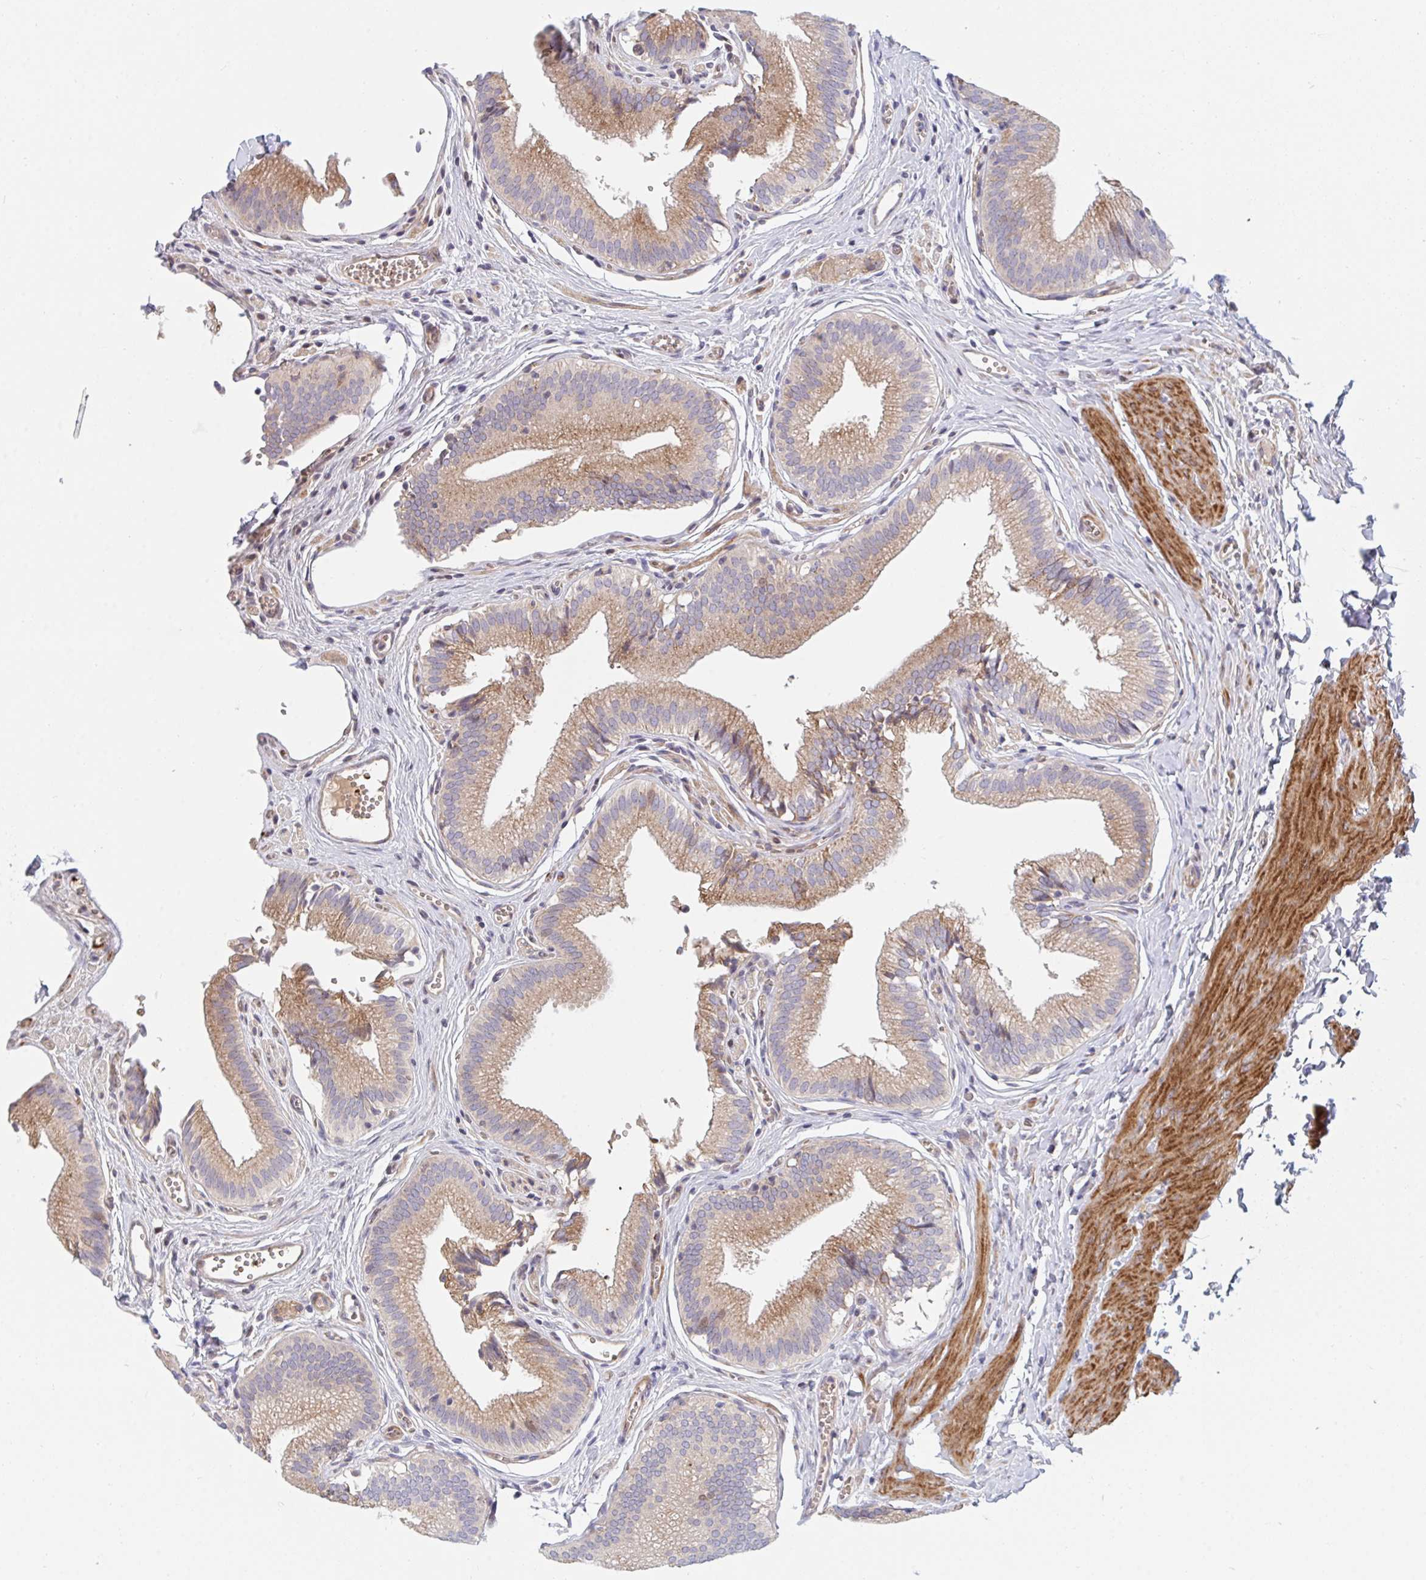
{"staining": {"intensity": "moderate", "quantity": ">75%", "location": "cytoplasmic/membranous"}, "tissue": "gallbladder", "cell_type": "Glandular cells", "image_type": "normal", "snomed": [{"axis": "morphology", "description": "Normal tissue, NOS"}, {"axis": "topography", "description": "Gallbladder"}, {"axis": "topography", "description": "Peripheral nerve tissue"}], "caption": "Protein staining by immunohistochemistry (IHC) displays moderate cytoplasmic/membranous staining in about >75% of glandular cells in normal gallbladder.", "gene": "TNFSF4", "patient": {"sex": "male", "age": 17}}